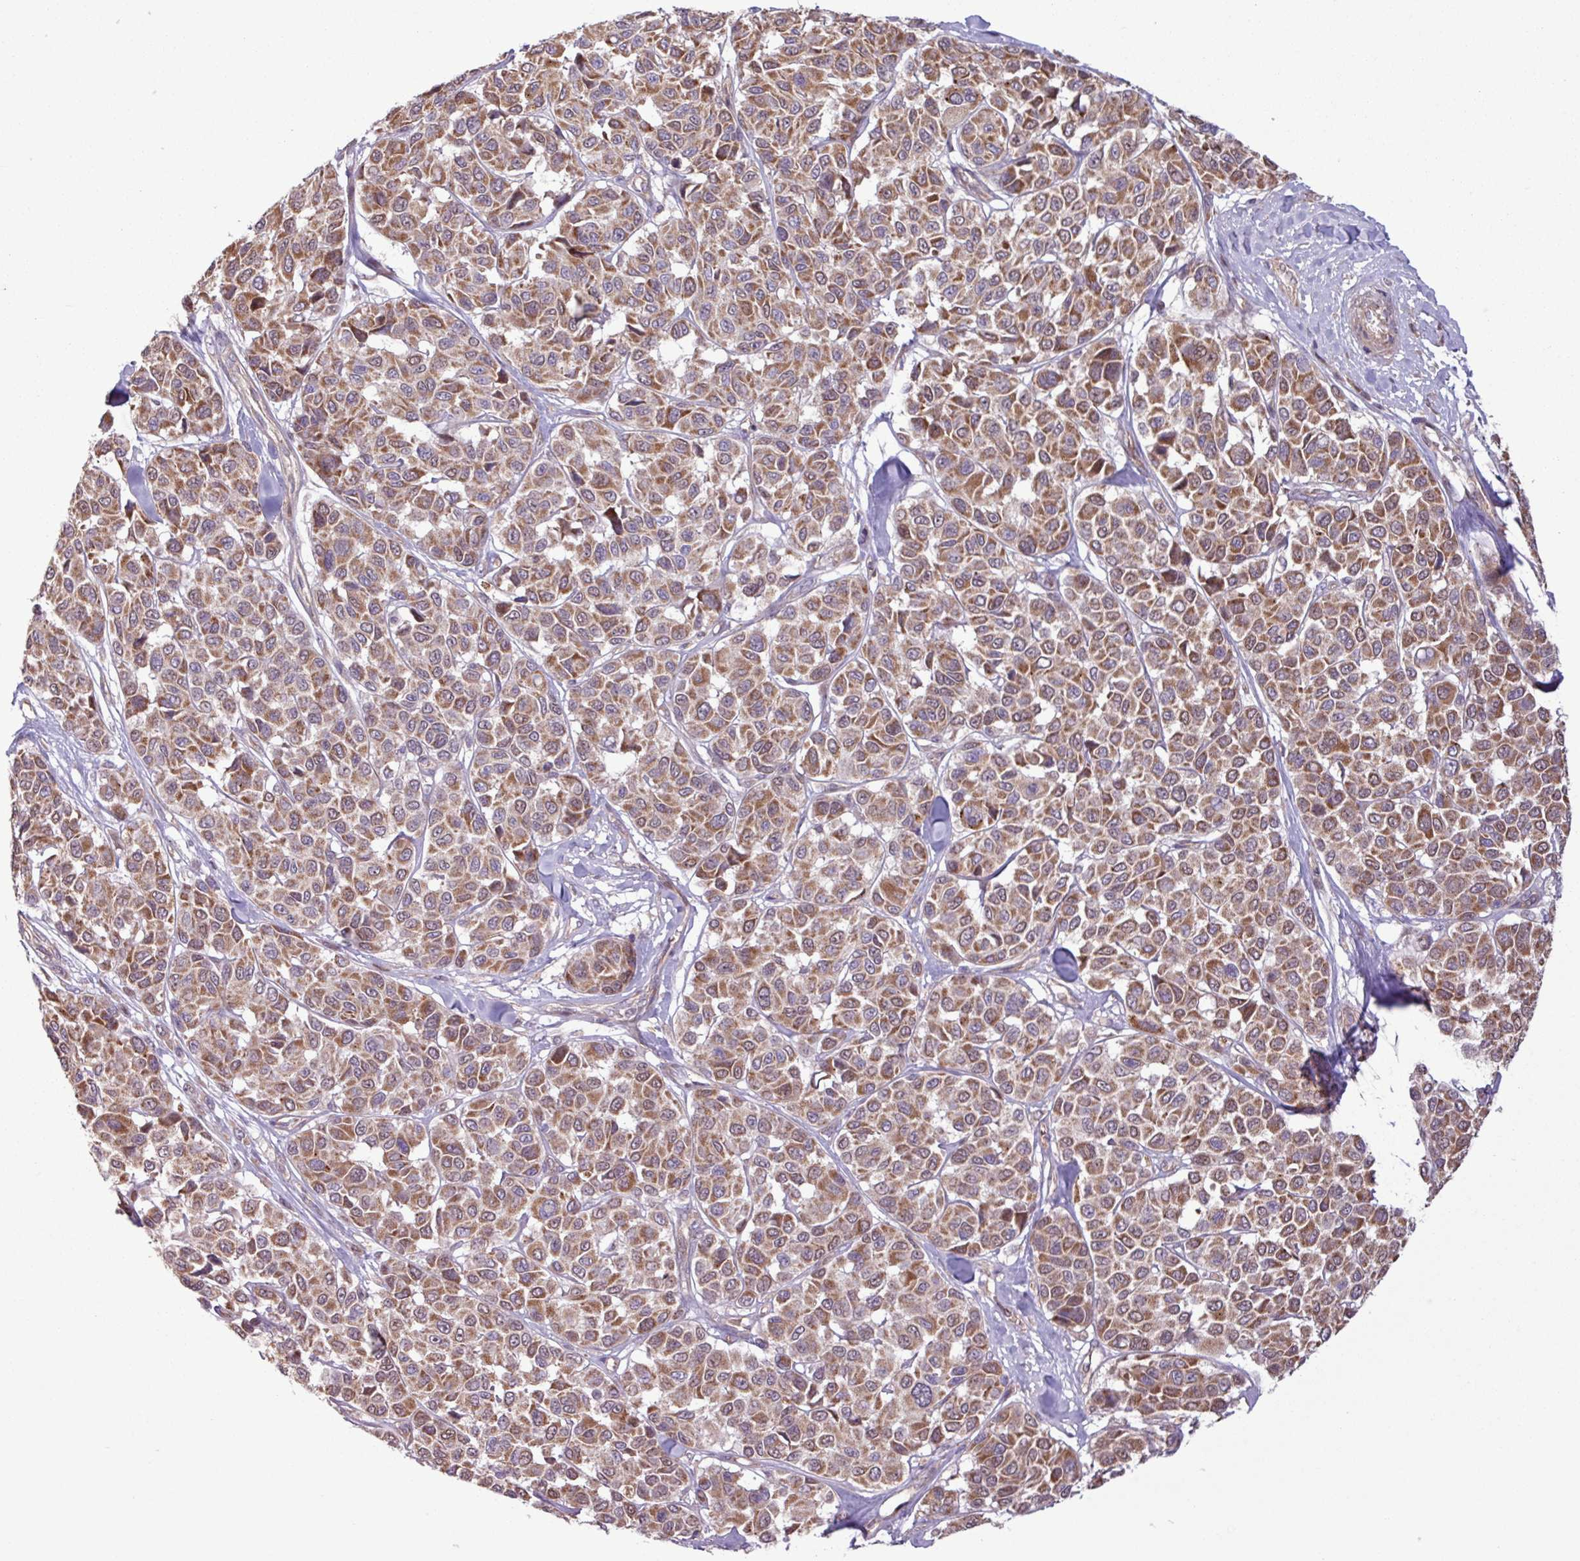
{"staining": {"intensity": "moderate", "quantity": ">75%", "location": "cytoplasmic/membranous"}, "tissue": "melanoma", "cell_type": "Tumor cells", "image_type": "cancer", "snomed": [{"axis": "morphology", "description": "Malignant melanoma, NOS"}, {"axis": "topography", "description": "Skin"}], "caption": "Melanoma tissue exhibits moderate cytoplasmic/membranous positivity in about >75% of tumor cells", "gene": "PDPR", "patient": {"sex": "female", "age": 66}}